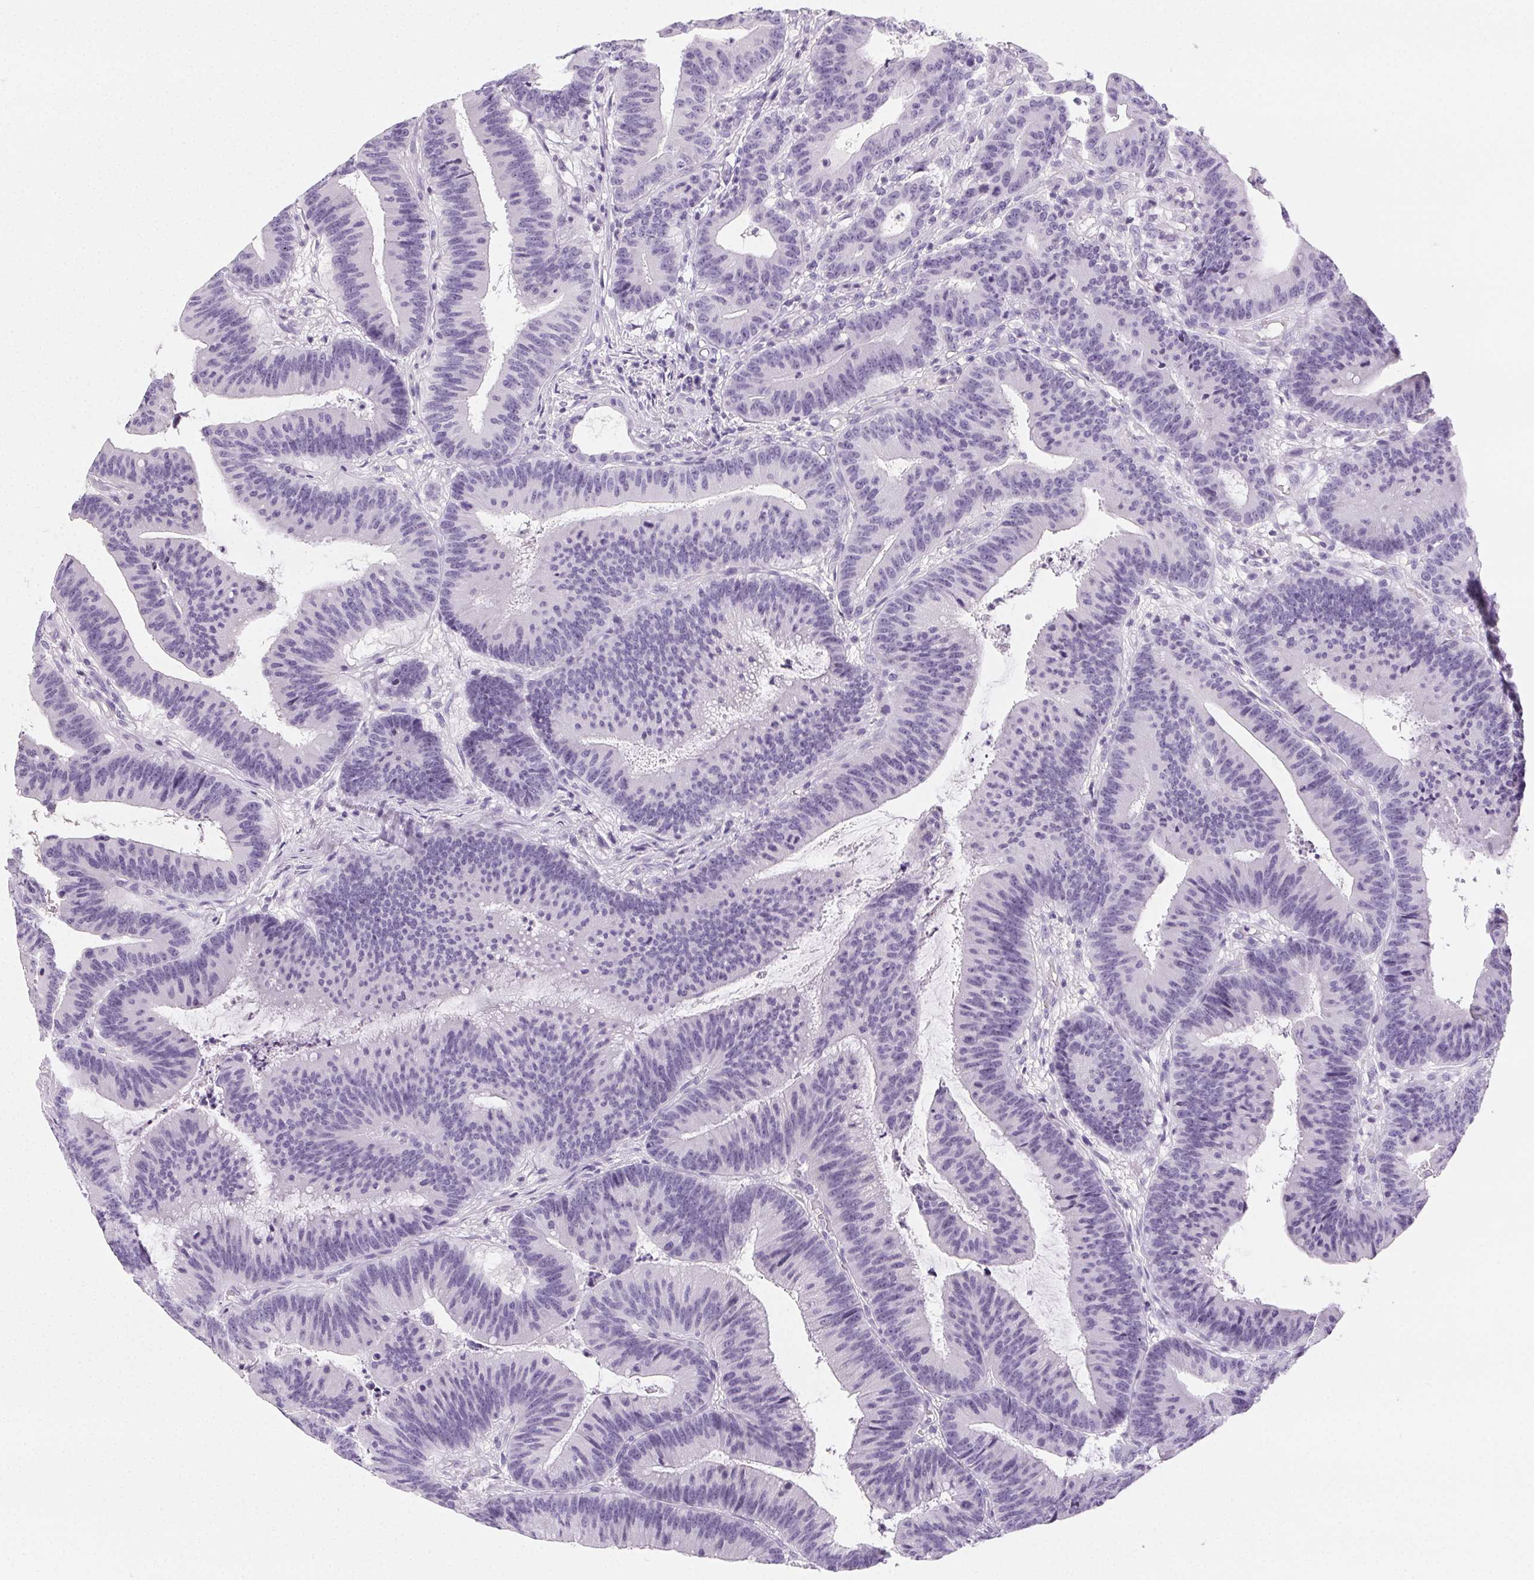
{"staining": {"intensity": "negative", "quantity": "none", "location": "none"}, "tissue": "colorectal cancer", "cell_type": "Tumor cells", "image_type": "cancer", "snomed": [{"axis": "morphology", "description": "Adenocarcinoma, NOS"}, {"axis": "topography", "description": "Colon"}], "caption": "DAB immunohistochemical staining of human colorectal cancer (adenocarcinoma) exhibits no significant expression in tumor cells.", "gene": "BEND2", "patient": {"sex": "female", "age": 78}}